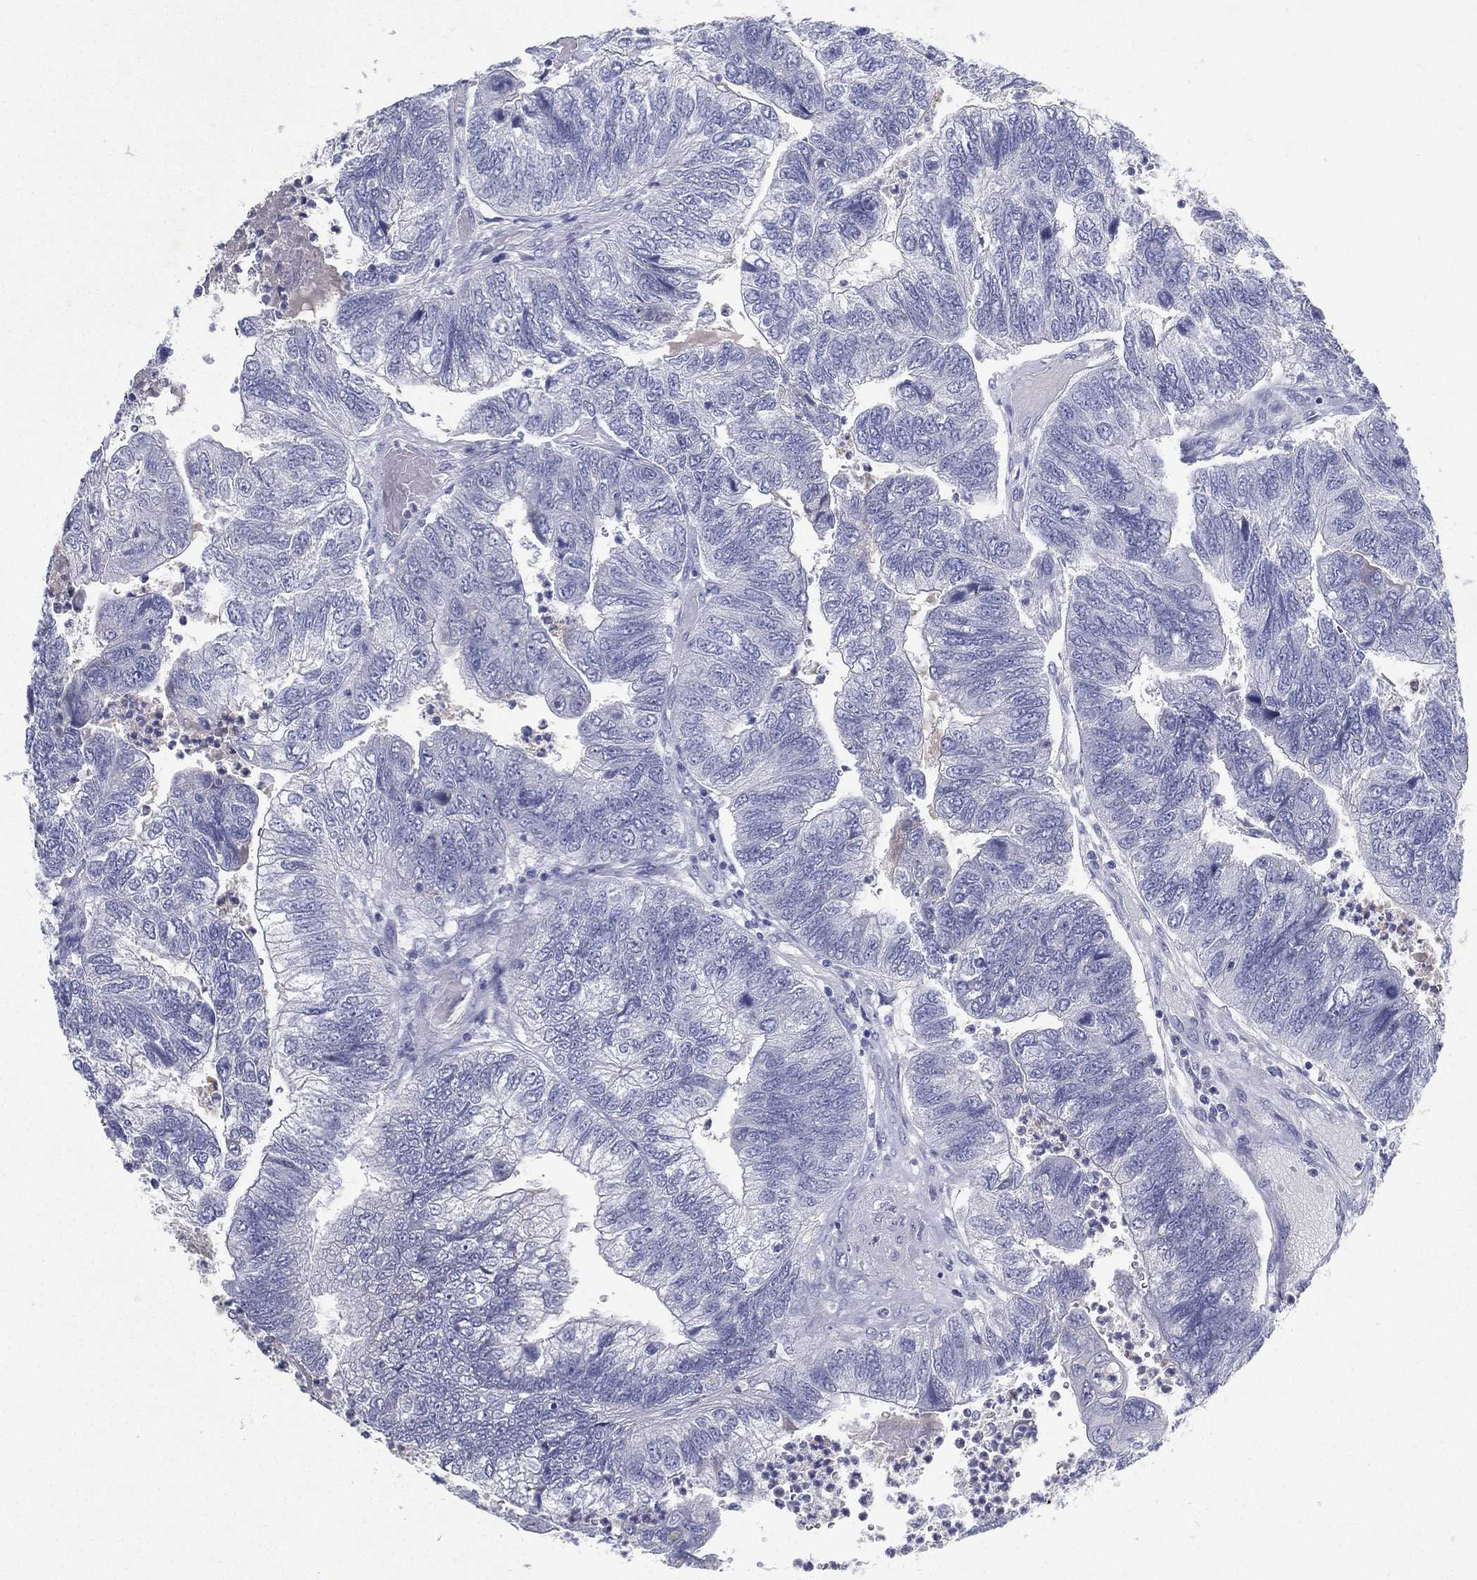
{"staining": {"intensity": "negative", "quantity": "none", "location": "none"}, "tissue": "colorectal cancer", "cell_type": "Tumor cells", "image_type": "cancer", "snomed": [{"axis": "morphology", "description": "Adenocarcinoma, NOS"}, {"axis": "topography", "description": "Colon"}], "caption": "Immunohistochemistry micrograph of colorectal cancer (adenocarcinoma) stained for a protein (brown), which reveals no expression in tumor cells.", "gene": "RGS13", "patient": {"sex": "female", "age": 67}}